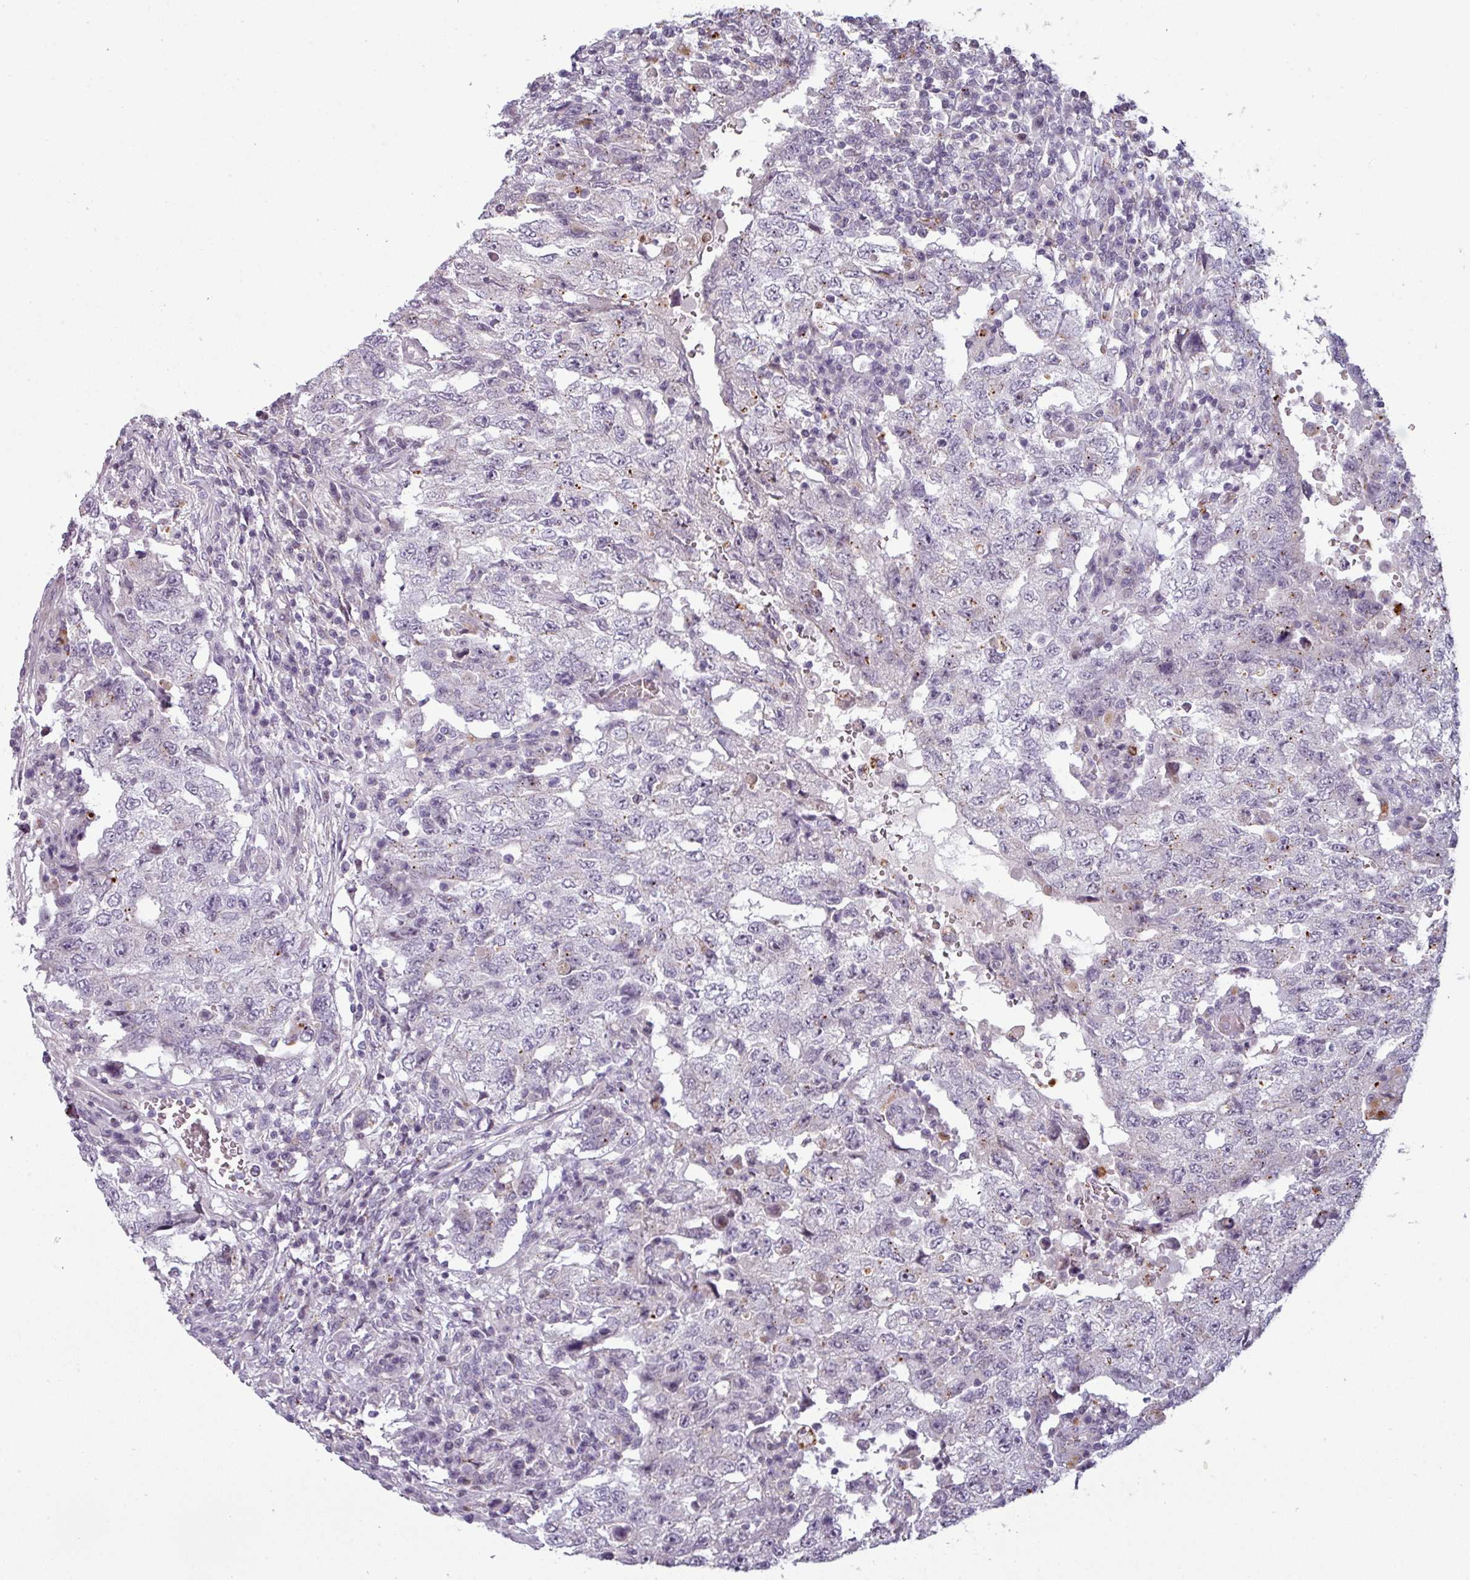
{"staining": {"intensity": "negative", "quantity": "none", "location": "none"}, "tissue": "testis cancer", "cell_type": "Tumor cells", "image_type": "cancer", "snomed": [{"axis": "morphology", "description": "Carcinoma, Embryonal, NOS"}, {"axis": "topography", "description": "Testis"}], "caption": "Human testis cancer stained for a protein using immunohistochemistry (IHC) exhibits no positivity in tumor cells.", "gene": "TMEFF1", "patient": {"sex": "male", "age": 26}}